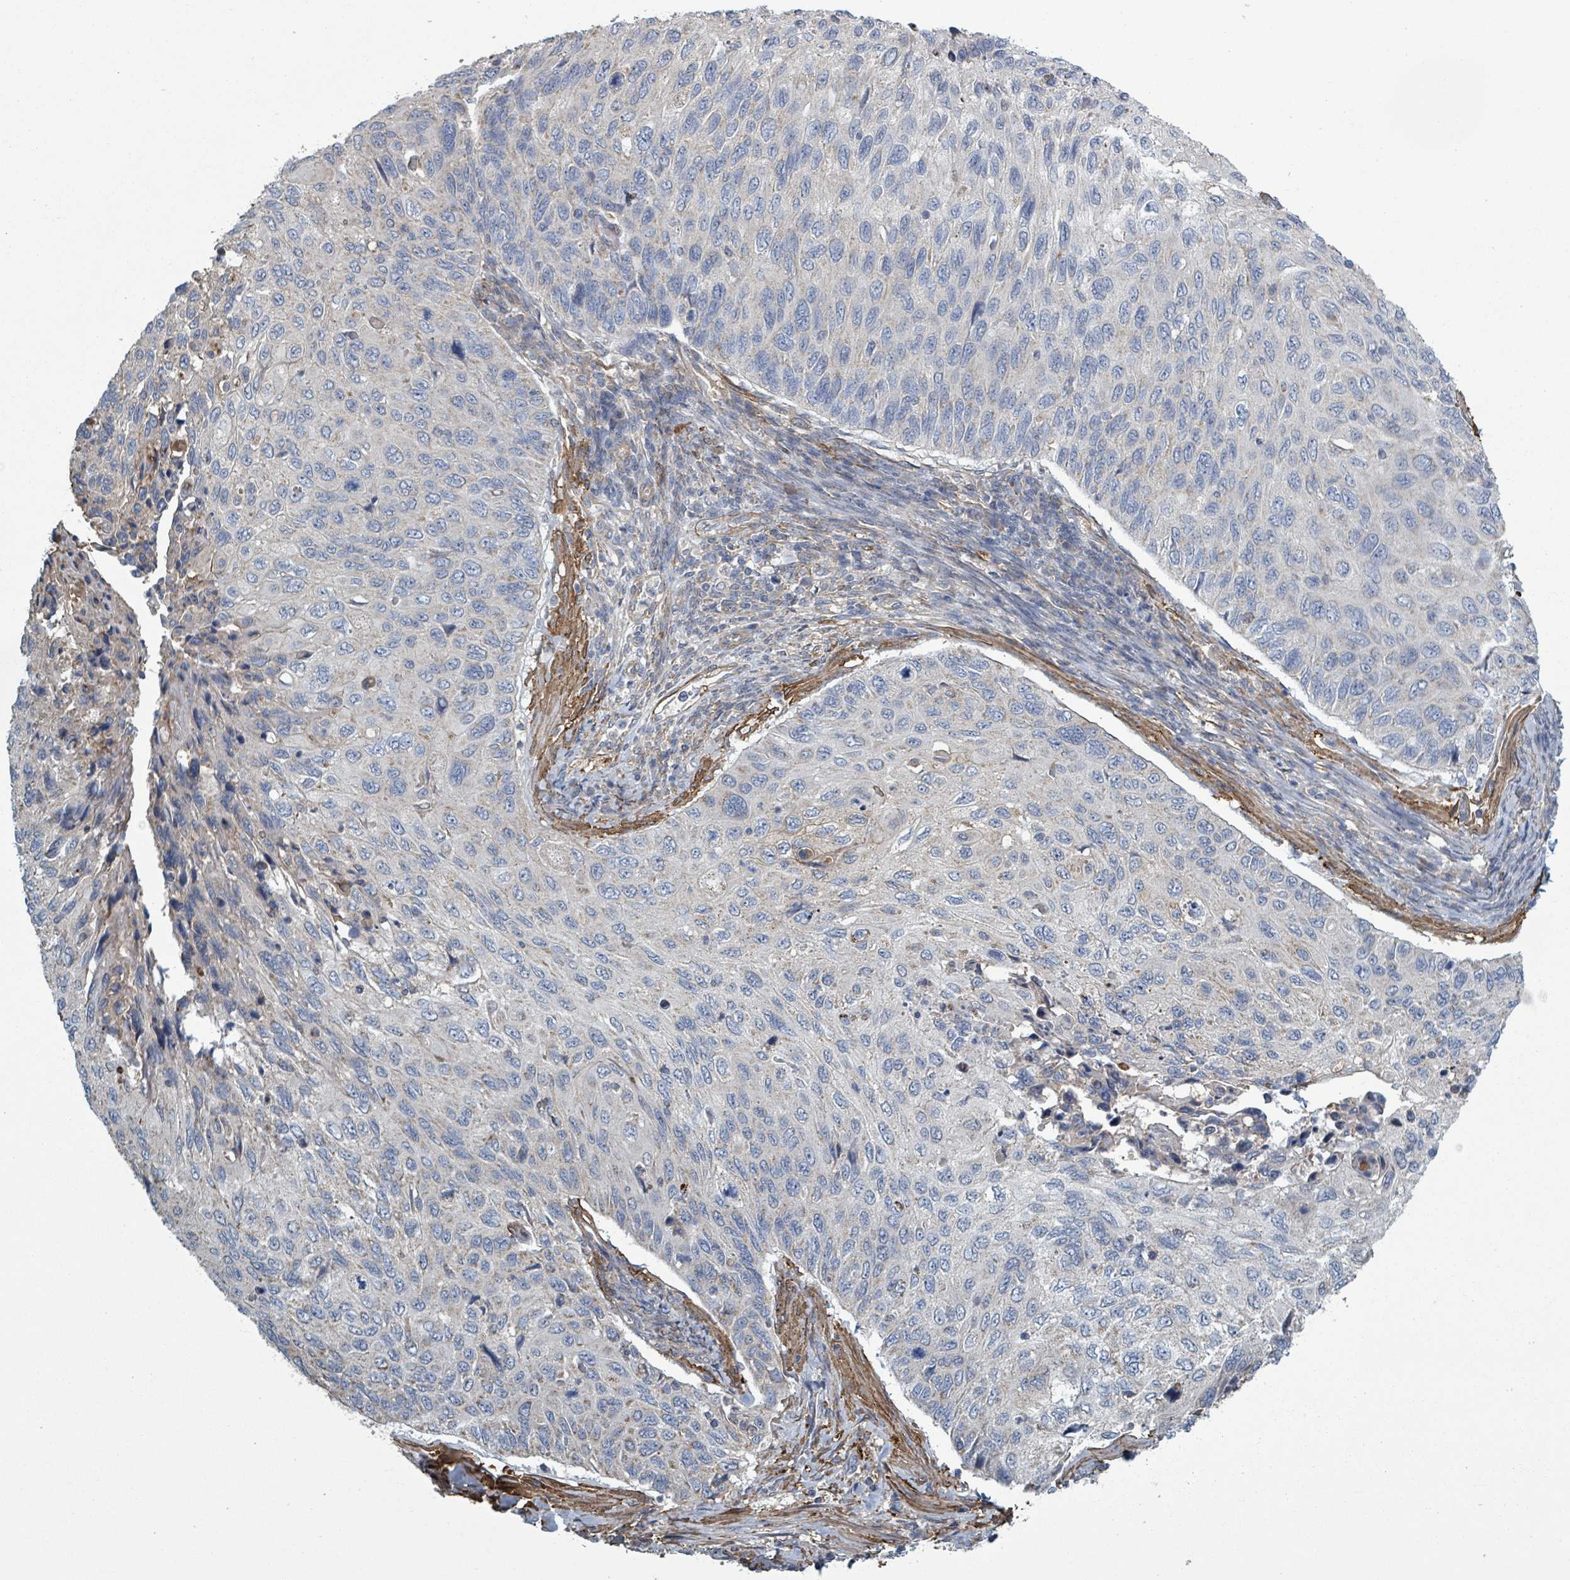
{"staining": {"intensity": "negative", "quantity": "none", "location": "none"}, "tissue": "cervical cancer", "cell_type": "Tumor cells", "image_type": "cancer", "snomed": [{"axis": "morphology", "description": "Squamous cell carcinoma, NOS"}, {"axis": "topography", "description": "Cervix"}], "caption": "This is an immunohistochemistry (IHC) photomicrograph of cervical cancer (squamous cell carcinoma). There is no staining in tumor cells.", "gene": "ADCK1", "patient": {"sex": "female", "age": 70}}